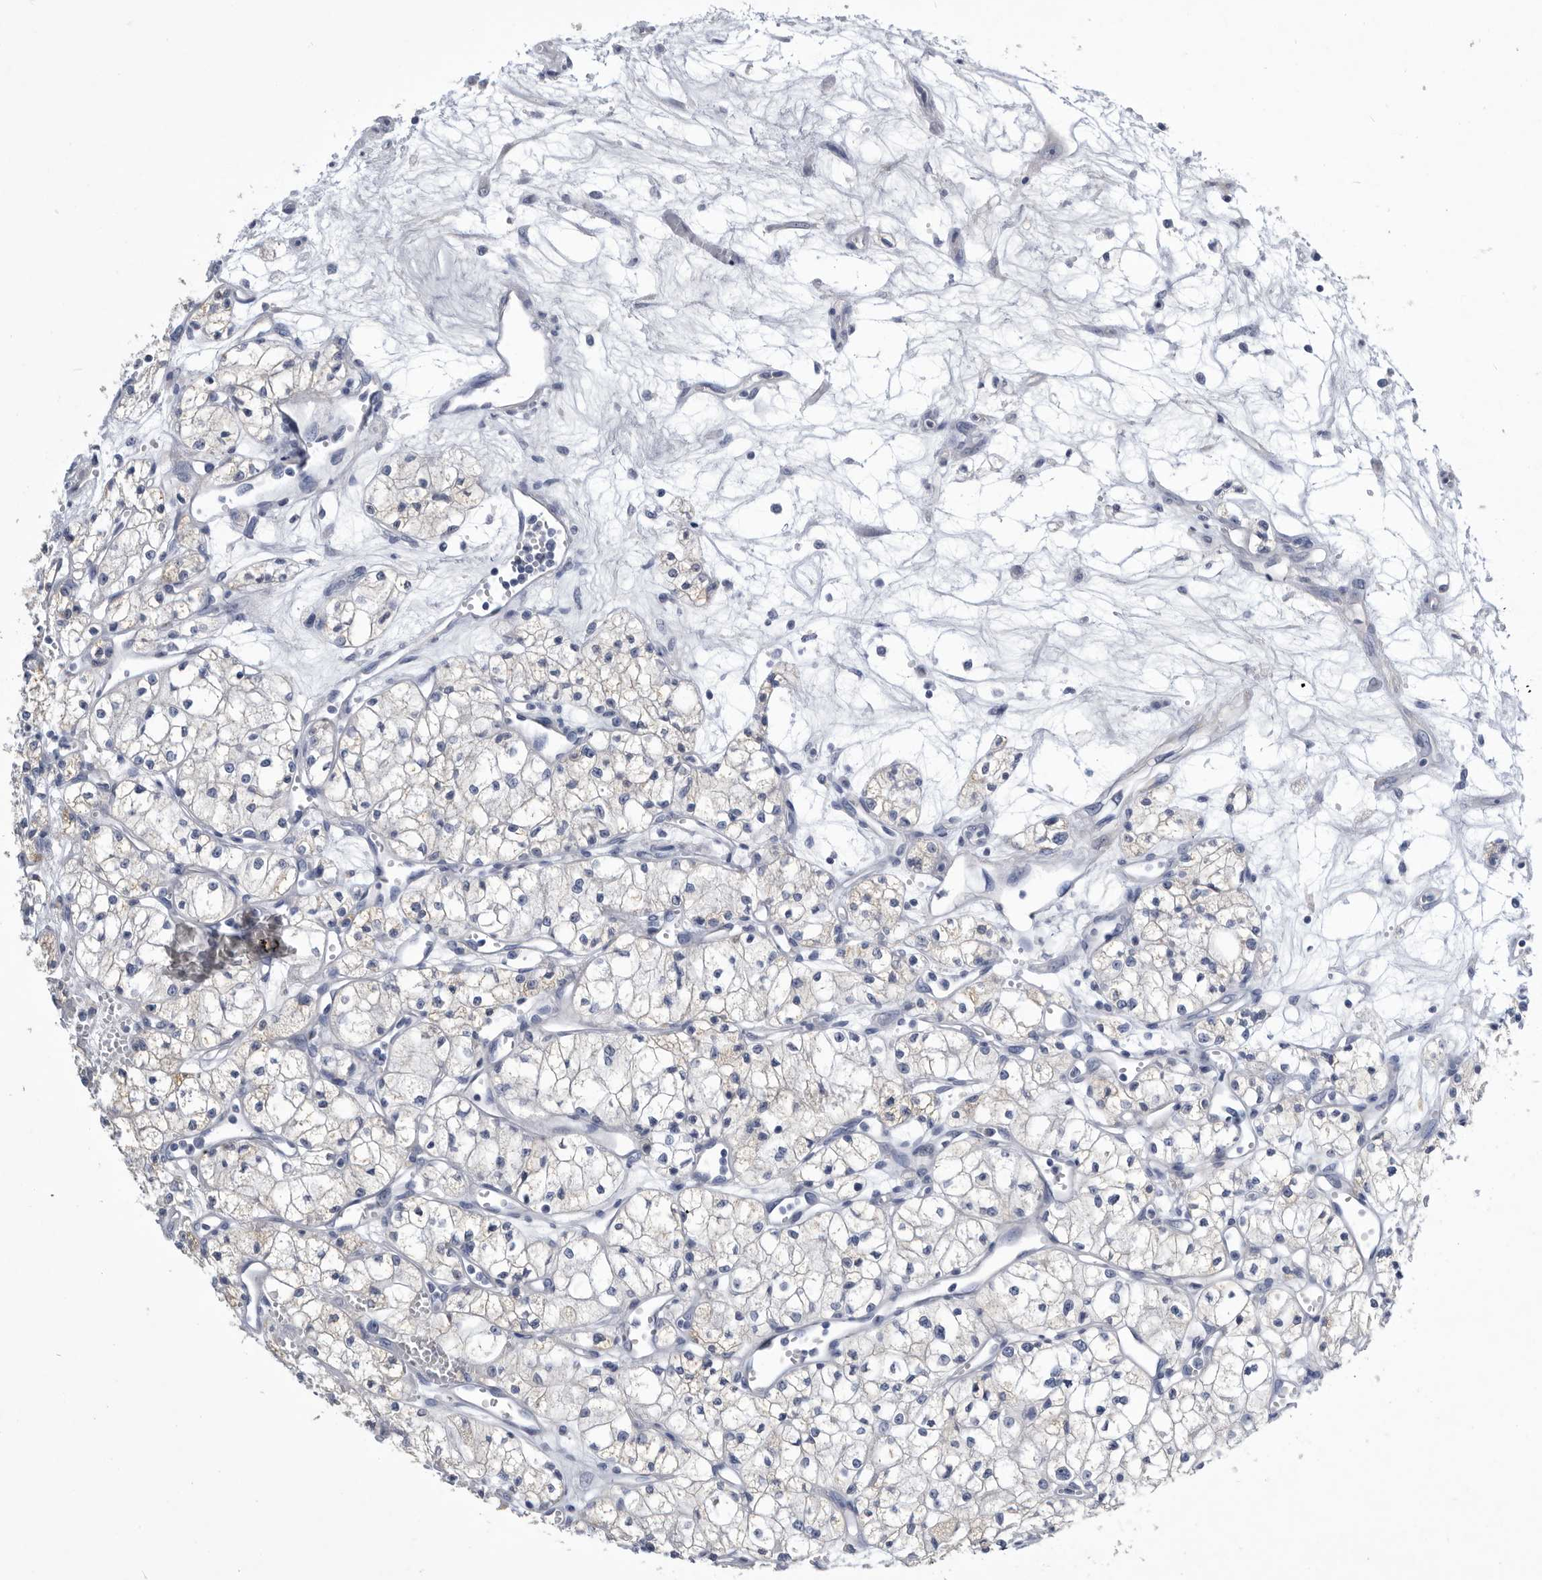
{"staining": {"intensity": "negative", "quantity": "none", "location": "none"}, "tissue": "renal cancer", "cell_type": "Tumor cells", "image_type": "cancer", "snomed": [{"axis": "morphology", "description": "Adenocarcinoma, NOS"}, {"axis": "topography", "description": "Kidney"}], "caption": "This is an IHC histopathology image of human renal cancer (adenocarcinoma). There is no staining in tumor cells.", "gene": "BTBD6", "patient": {"sex": "male", "age": 59}}